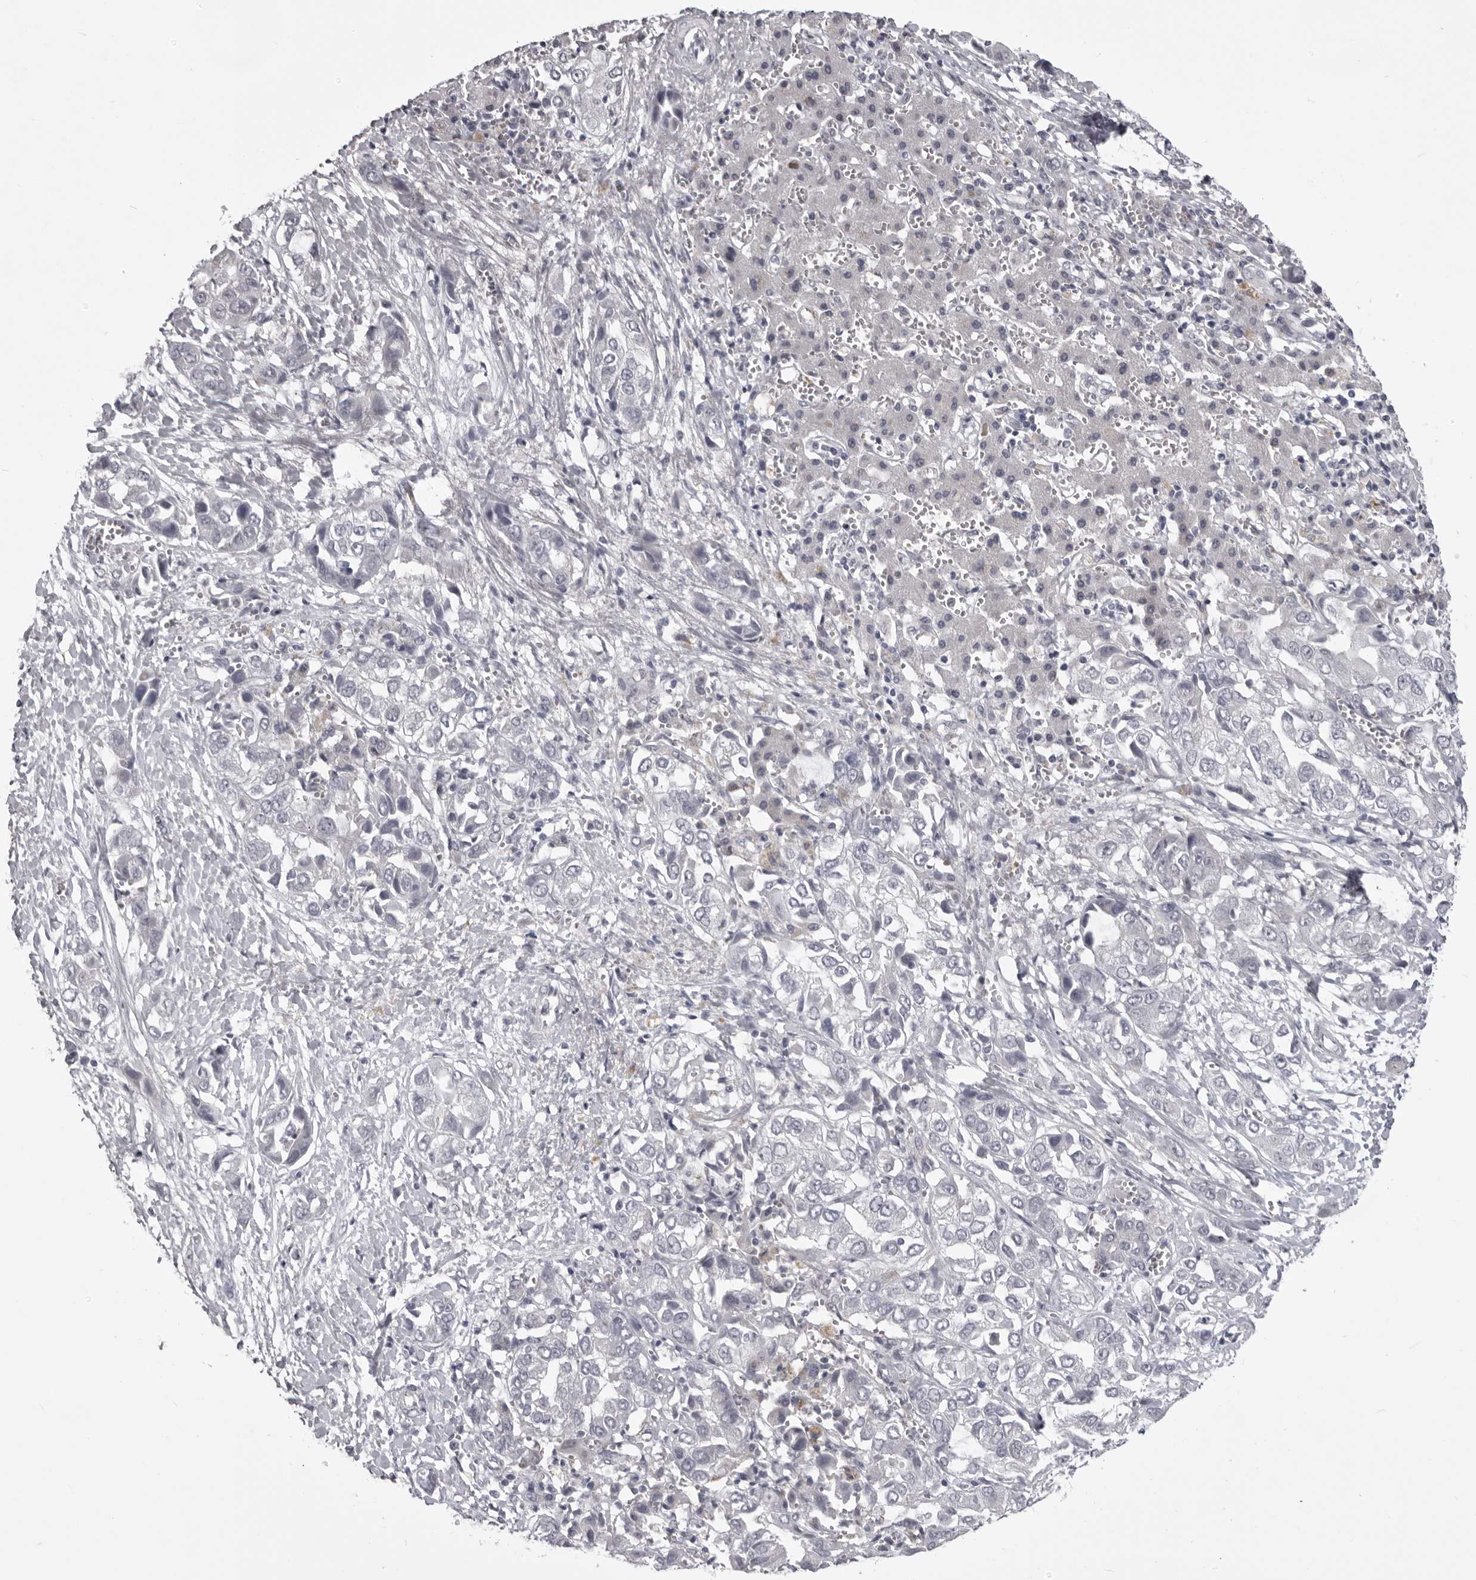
{"staining": {"intensity": "negative", "quantity": "none", "location": "none"}, "tissue": "liver cancer", "cell_type": "Tumor cells", "image_type": "cancer", "snomed": [{"axis": "morphology", "description": "Cholangiocarcinoma"}, {"axis": "topography", "description": "Liver"}], "caption": "Human liver cancer stained for a protein using IHC shows no positivity in tumor cells.", "gene": "EPHA10", "patient": {"sex": "female", "age": 52}}